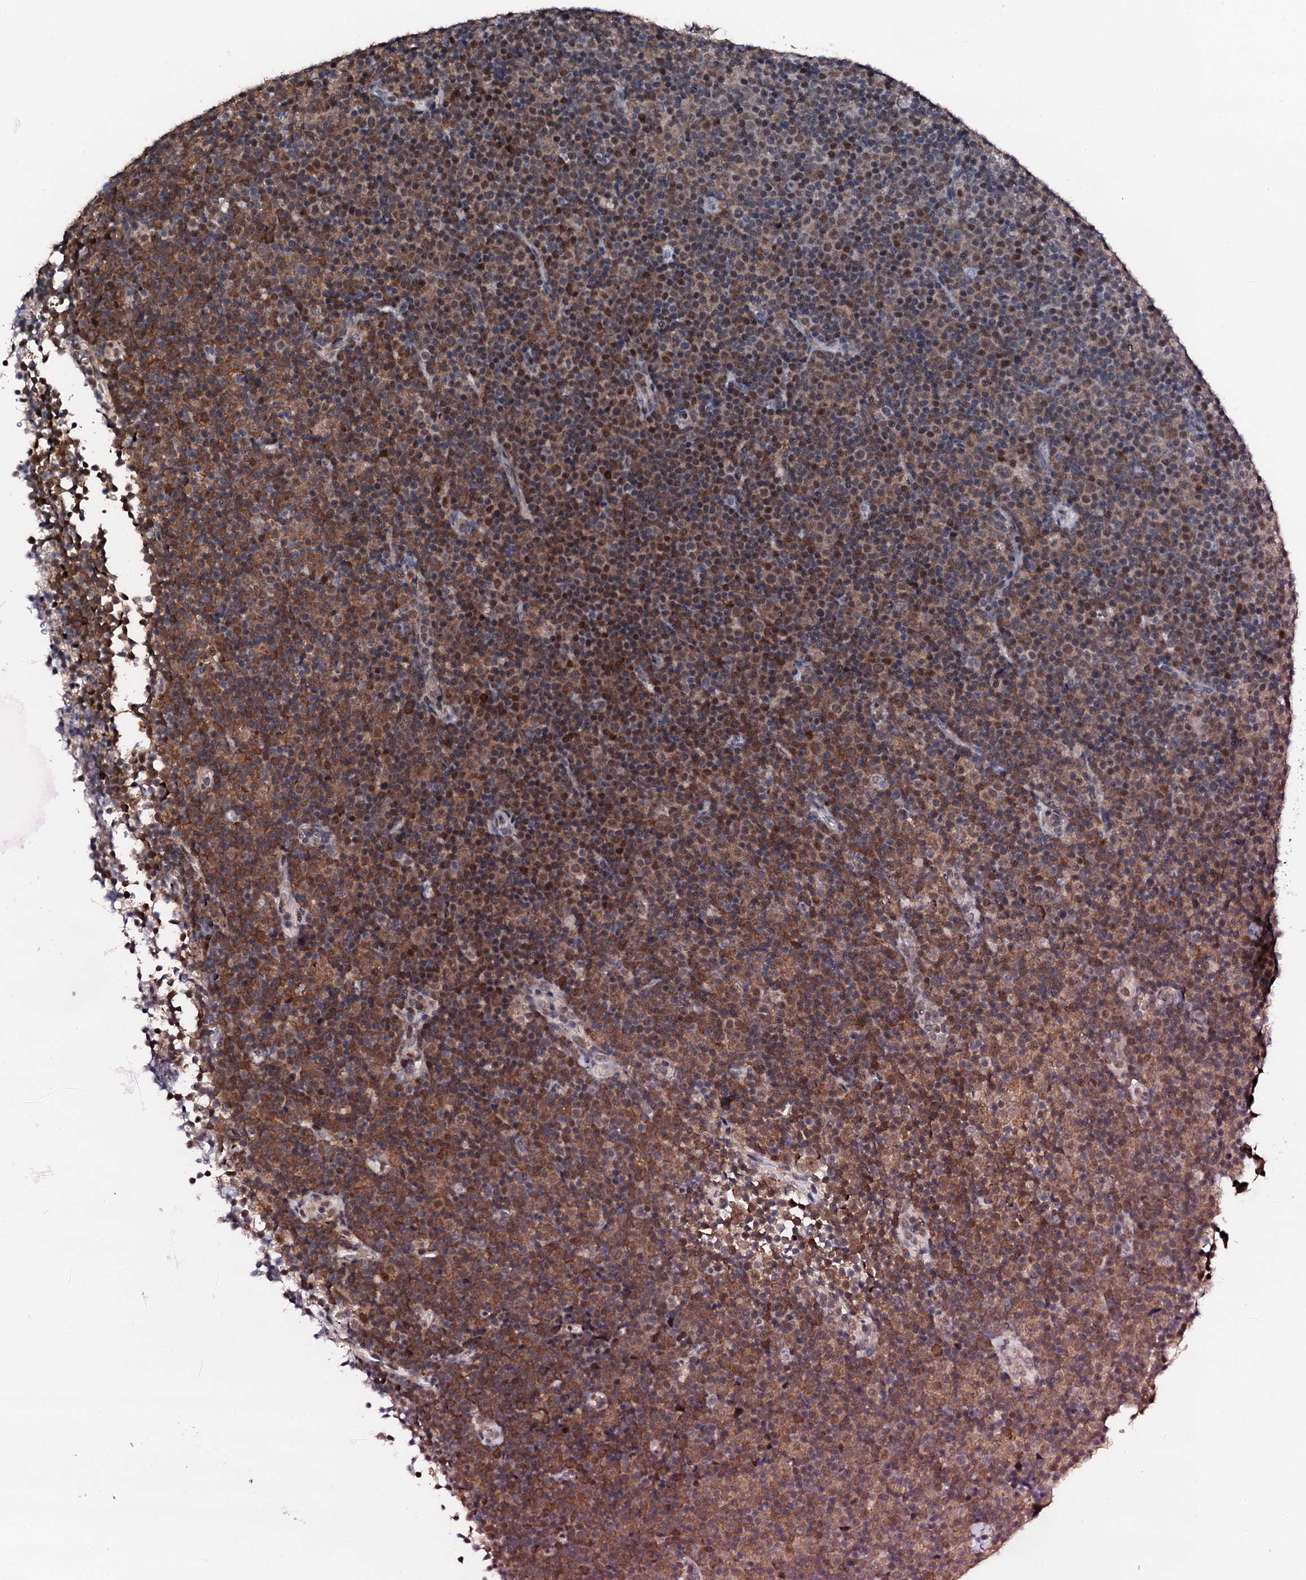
{"staining": {"intensity": "weak", "quantity": "25%-75%", "location": "cytoplasmic/membranous"}, "tissue": "lymphoma", "cell_type": "Tumor cells", "image_type": "cancer", "snomed": [{"axis": "morphology", "description": "Malignant lymphoma, non-Hodgkin's type, Low grade"}, {"axis": "topography", "description": "Lymph node"}], "caption": "Weak cytoplasmic/membranous protein positivity is present in about 25%-75% of tumor cells in lymphoma. Ihc stains the protein of interest in brown and the nuclei are stained blue.", "gene": "TRAFD1", "patient": {"sex": "female", "age": 67}}